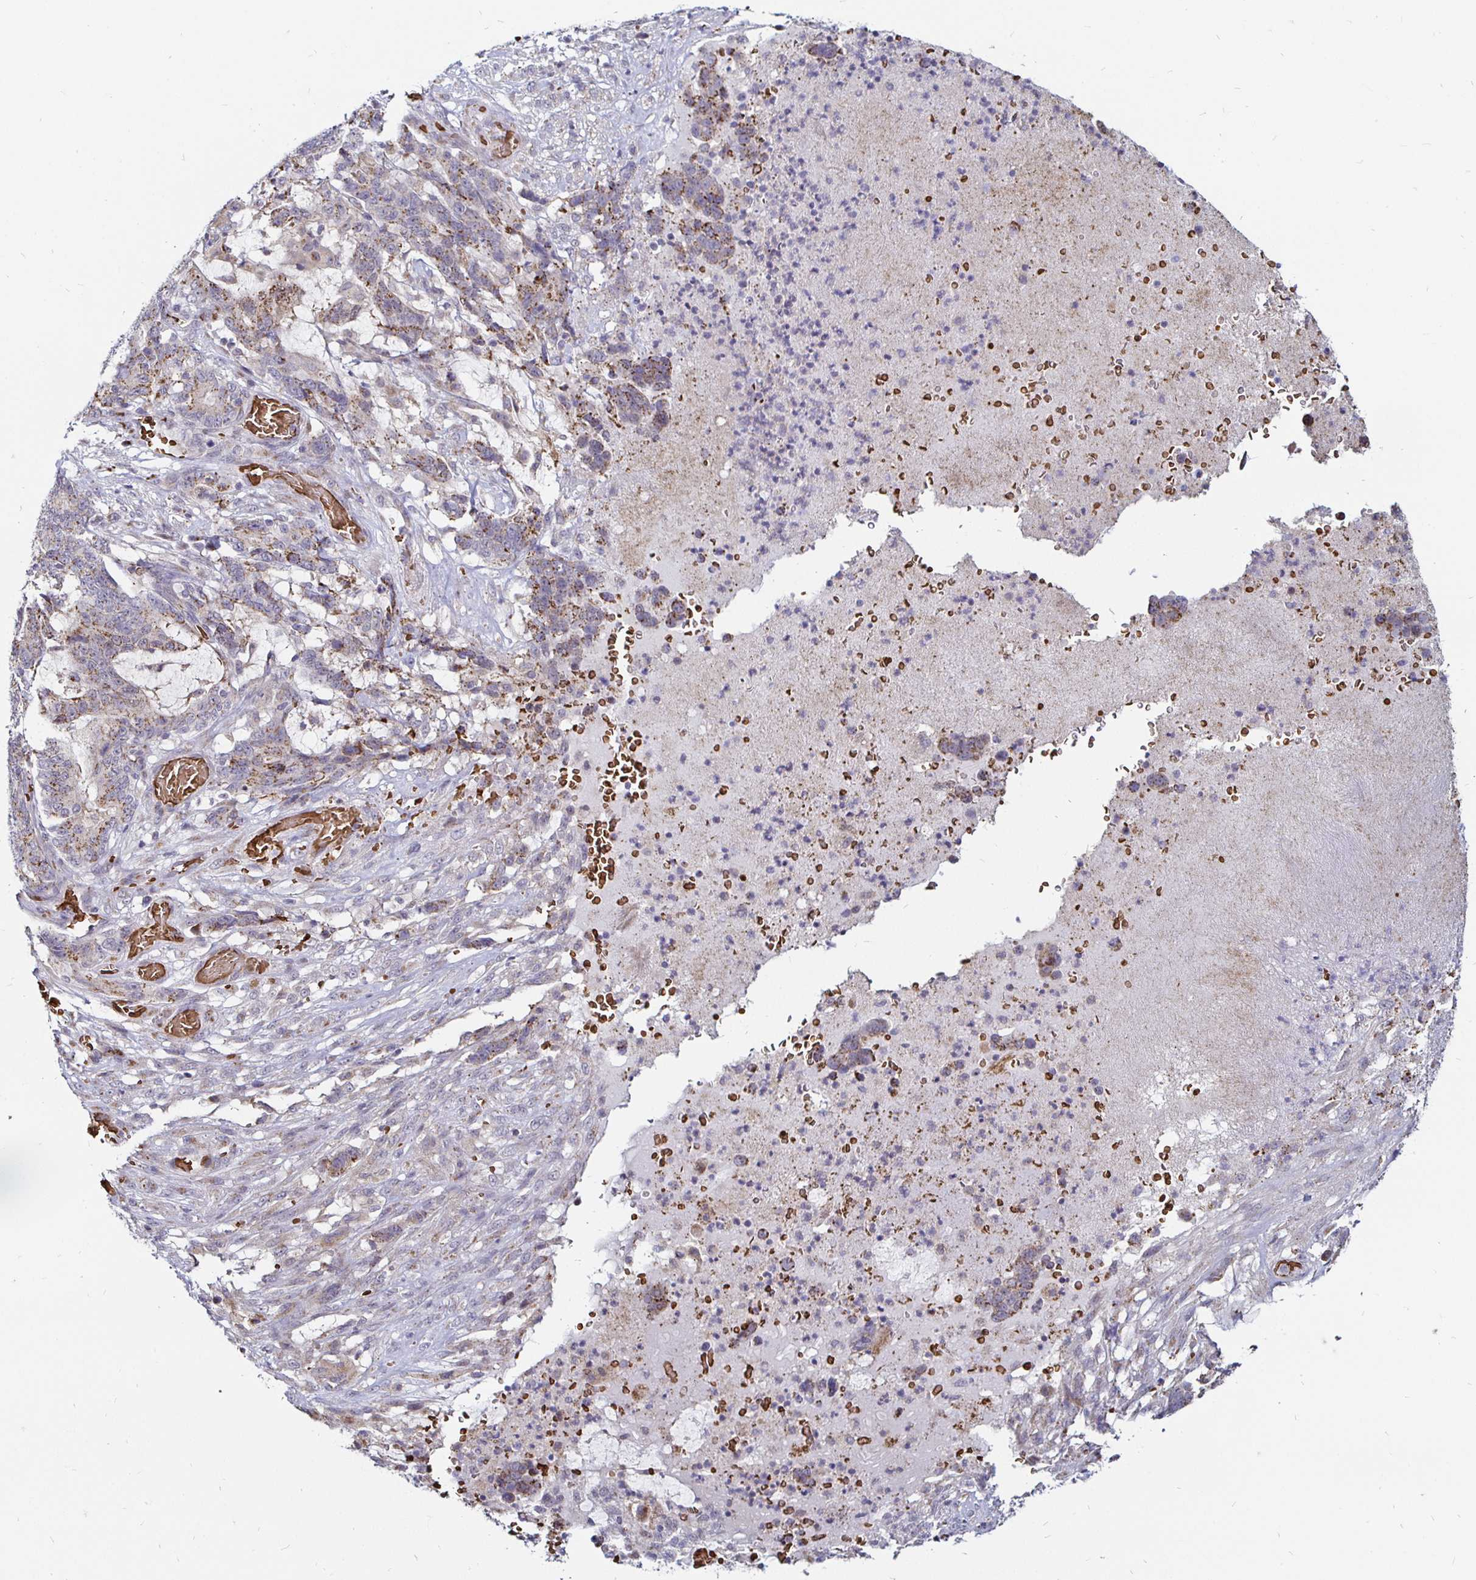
{"staining": {"intensity": "weak", "quantity": "25%-75%", "location": "cytoplasmic/membranous"}, "tissue": "stomach cancer", "cell_type": "Tumor cells", "image_type": "cancer", "snomed": [{"axis": "morphology", "description": "Normal tissue, NOS"}, {"axis": "morphology", "description": "Adenocarcinoma, NOS"}, {"axis": "topography", "description": "Stomach"}], "caption": "Stomach cancer tissue shows weak cytoplasmic/membranous staining in about 25%-75% of tumor cells The protein is shown in brown color, while the nuclei are stained blue.", "gene": "ATG3", "patient": {"sex": "female", "age": 64}}